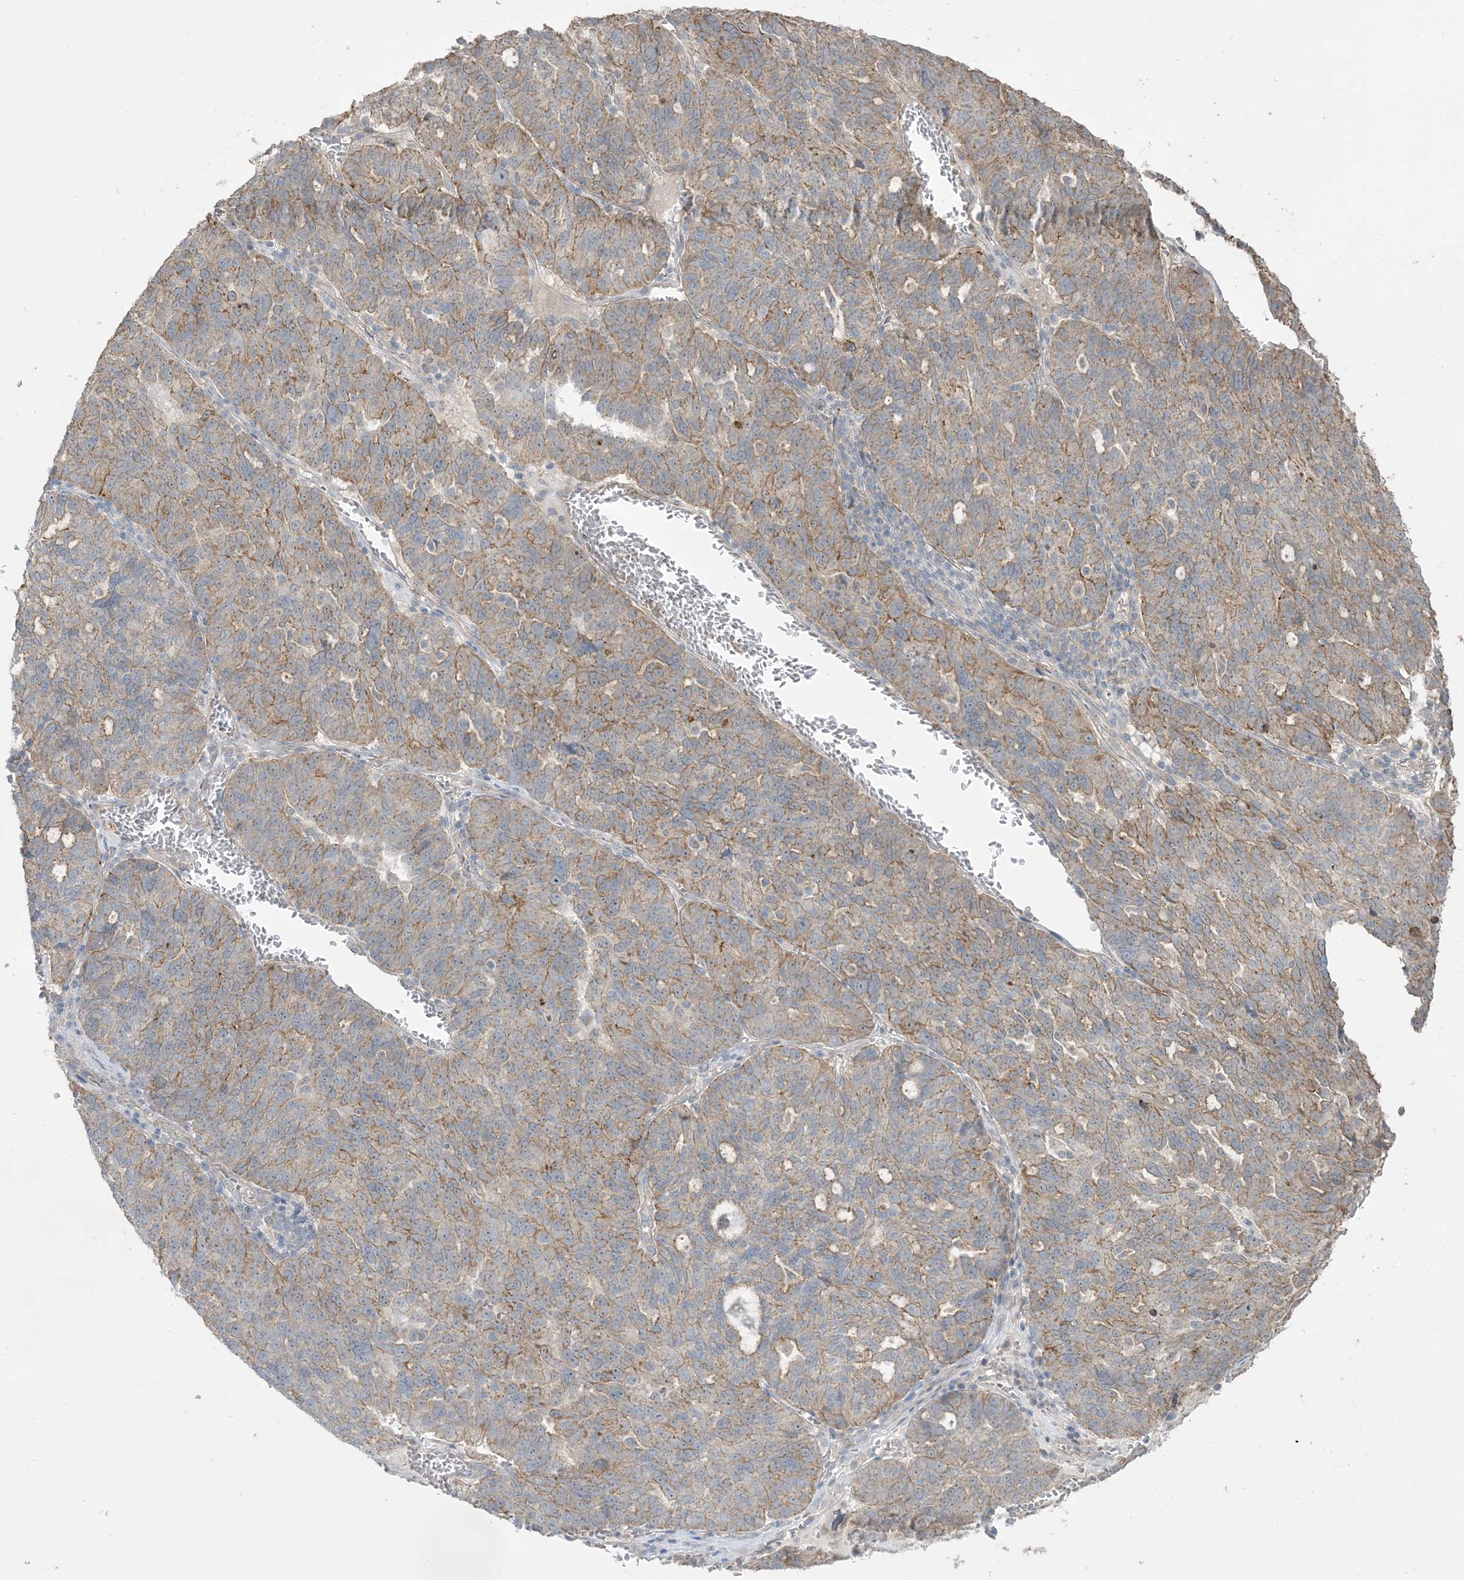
{"staining": {"intensity": "weak", "quantity": "25%-75%", "location": "cytoplasmic/membranous"}, "tissue": "ovarian cancer", "cell_type": "Tumor cells", "image_type": "cancer", "snomed": [{"axis": "morphology", "description": "Cystadenocarcinoma, serous, NOS"}, {"axis": "topography", "description": "Ovary"}], "caption": "Tumor cells reveal weak cytoplasmic/membranous positivity in approximately 25%-75% of cells in ovarian cancer. (IHC, brightfield microscopy, high magnification).", "gene": "KLHL18", "patient": {"sex": "female", "age": 59}}